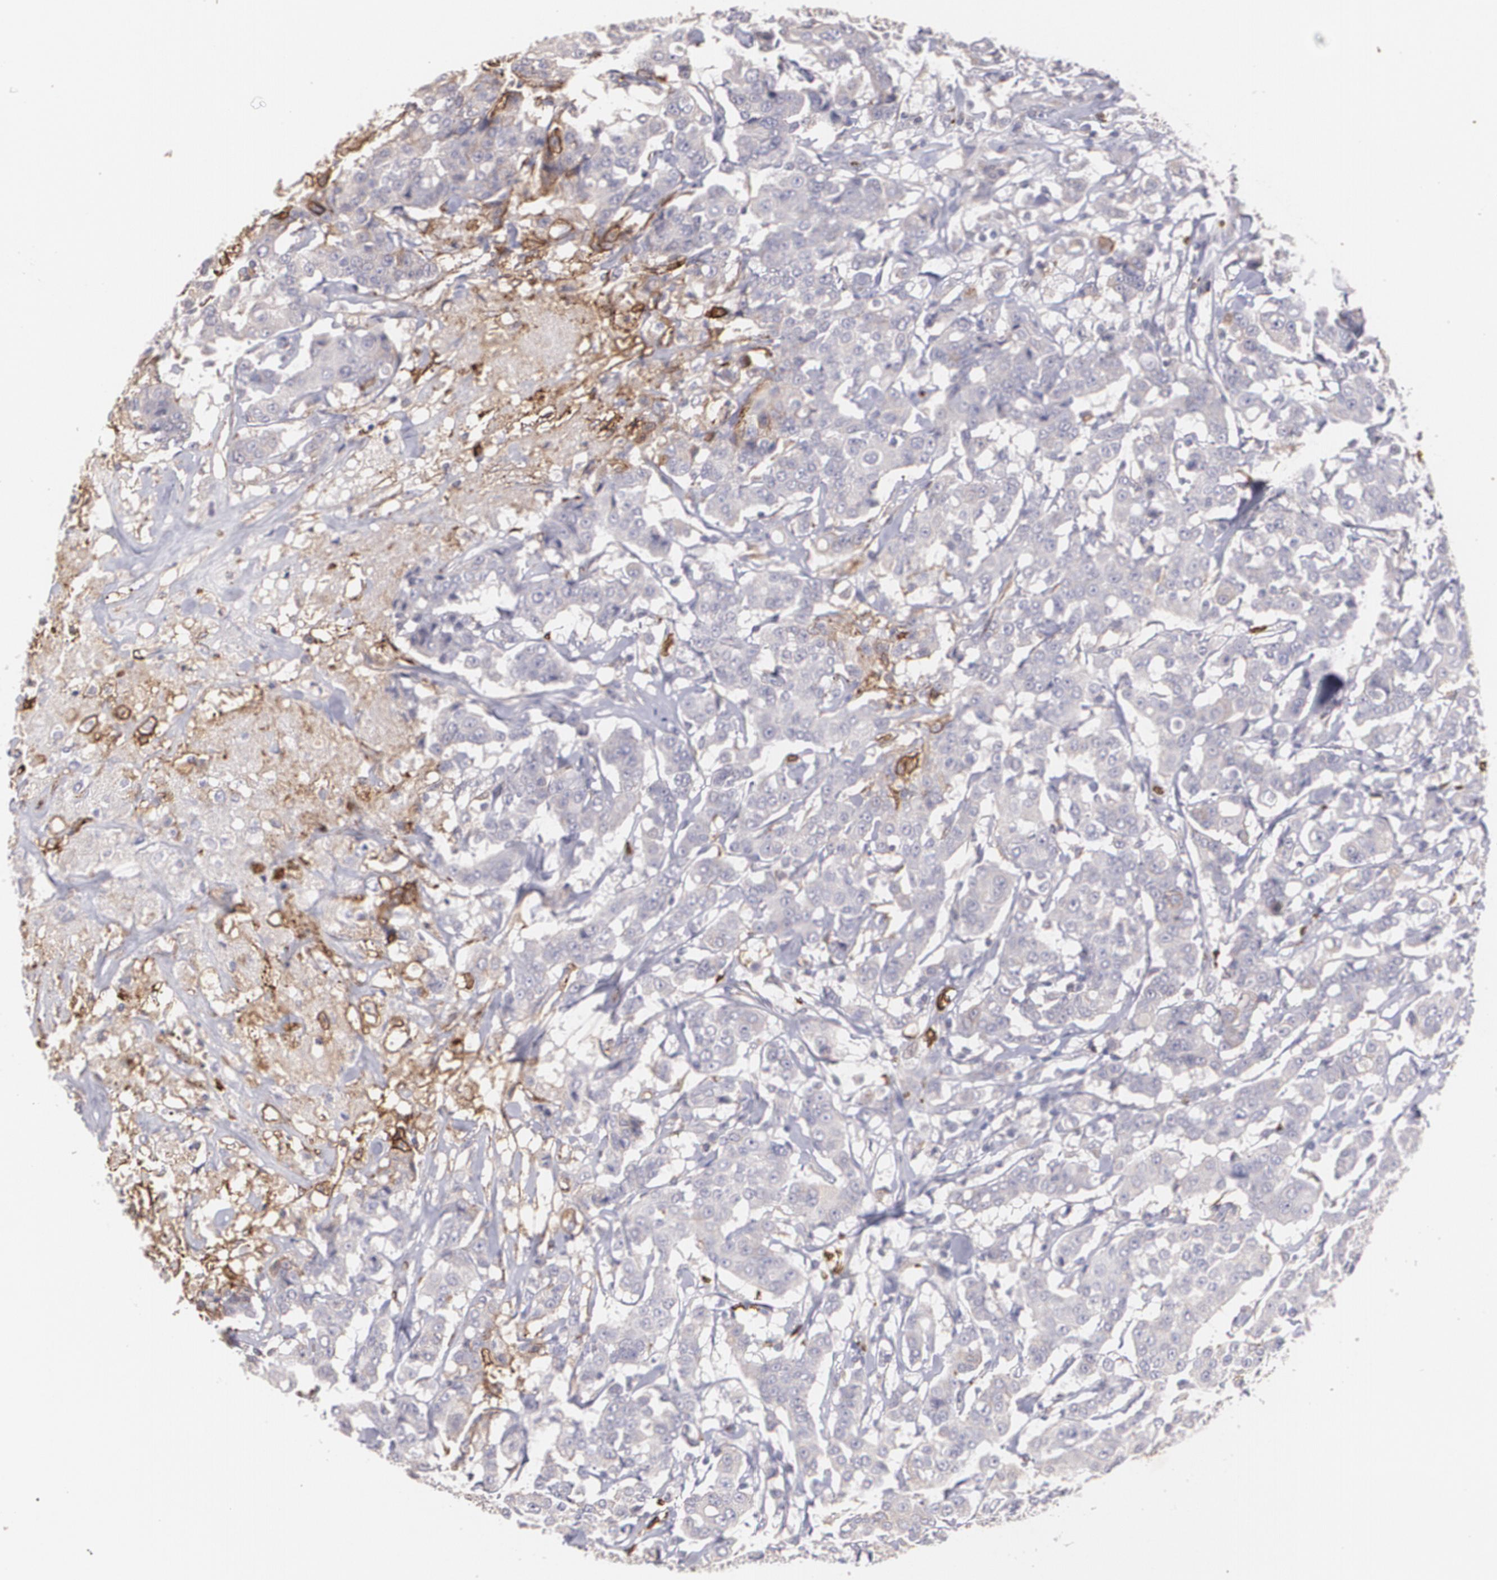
{"staining": {"intensity": "weak", "quantity": ">75%", "location": "cytoplasmic/membranous"}, "tissue": "breast cancer", "cell_type": "Tumor cells", "image_type": "cancer", "snomed": [{"axis": "morphology", "description": "Duct carcinoma"}, {"axis": "topography", "description": "Breast"}], "caption": "A brown stain shows weak cytoplasmic/membranous staining of a protein in infiltrating ductal carcinoma (breast) tumor cells.", "gene": "SLC2A1", "patient": {"sex": "female", "age": 27}}